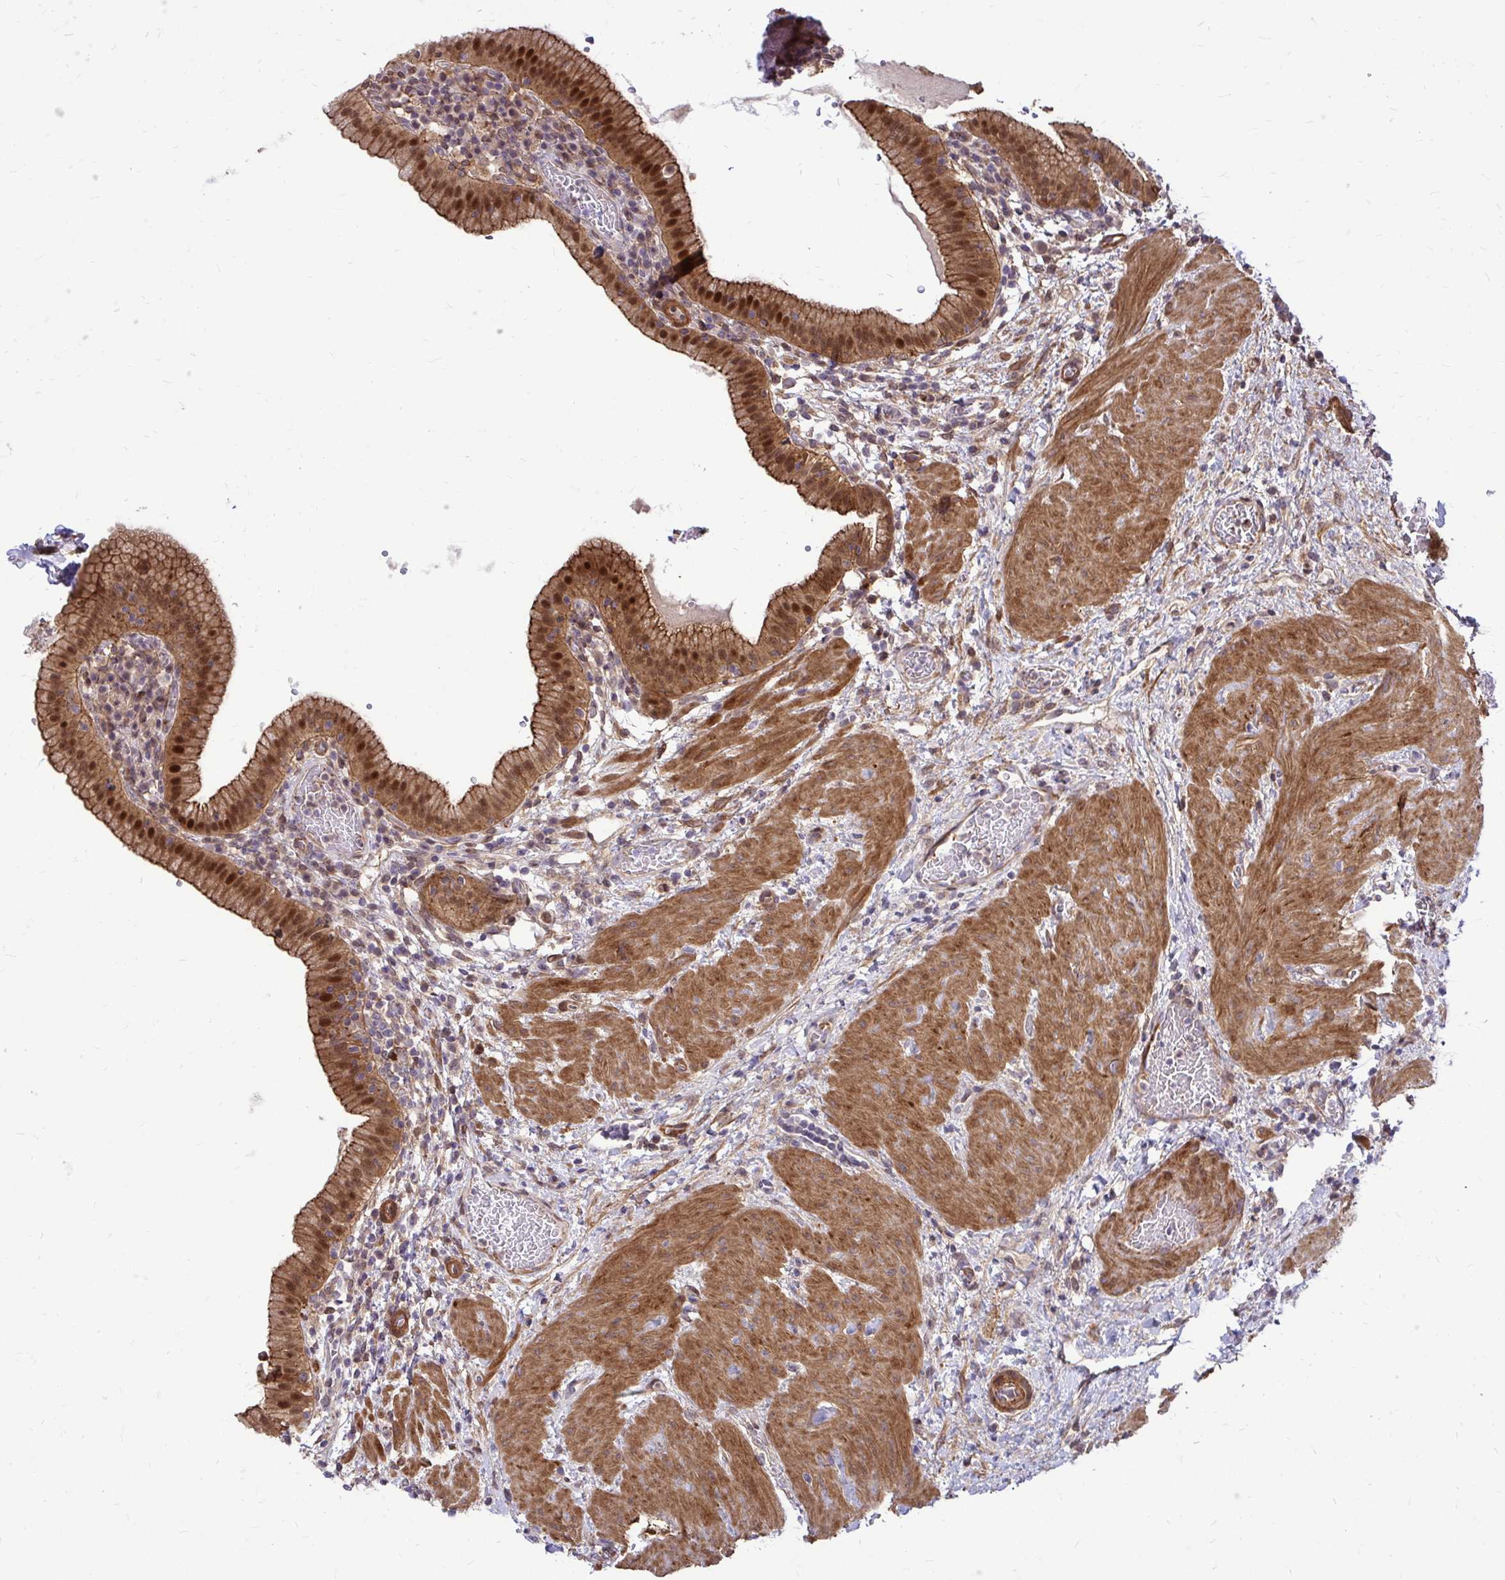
{"staining": {"intensity": "moderate", "quantity": ">75%", "location": "cytoplasmic/membranous,nuclear"}, "tissue": "gallbladder", "cell_type": "Glandular cells", "image_type": "normal", "snomed": [{"axis": "morphology", "description": "Normal tissue, NOS"}, {"axis": "topography", "description": "Gallbladder"}], "caption": "Immunohistochemical staining of unremarkable human gallbladder reveals medium levels of moderate cytoplasmic/membranous,nuclear expression in about >75% of glandular cells. Immunohistochemistry (ihc) stains the protein in brown and the nuclei are stained blue.", "gene": "TRIP6", "patient": {"sex": "male", "age": 26}}